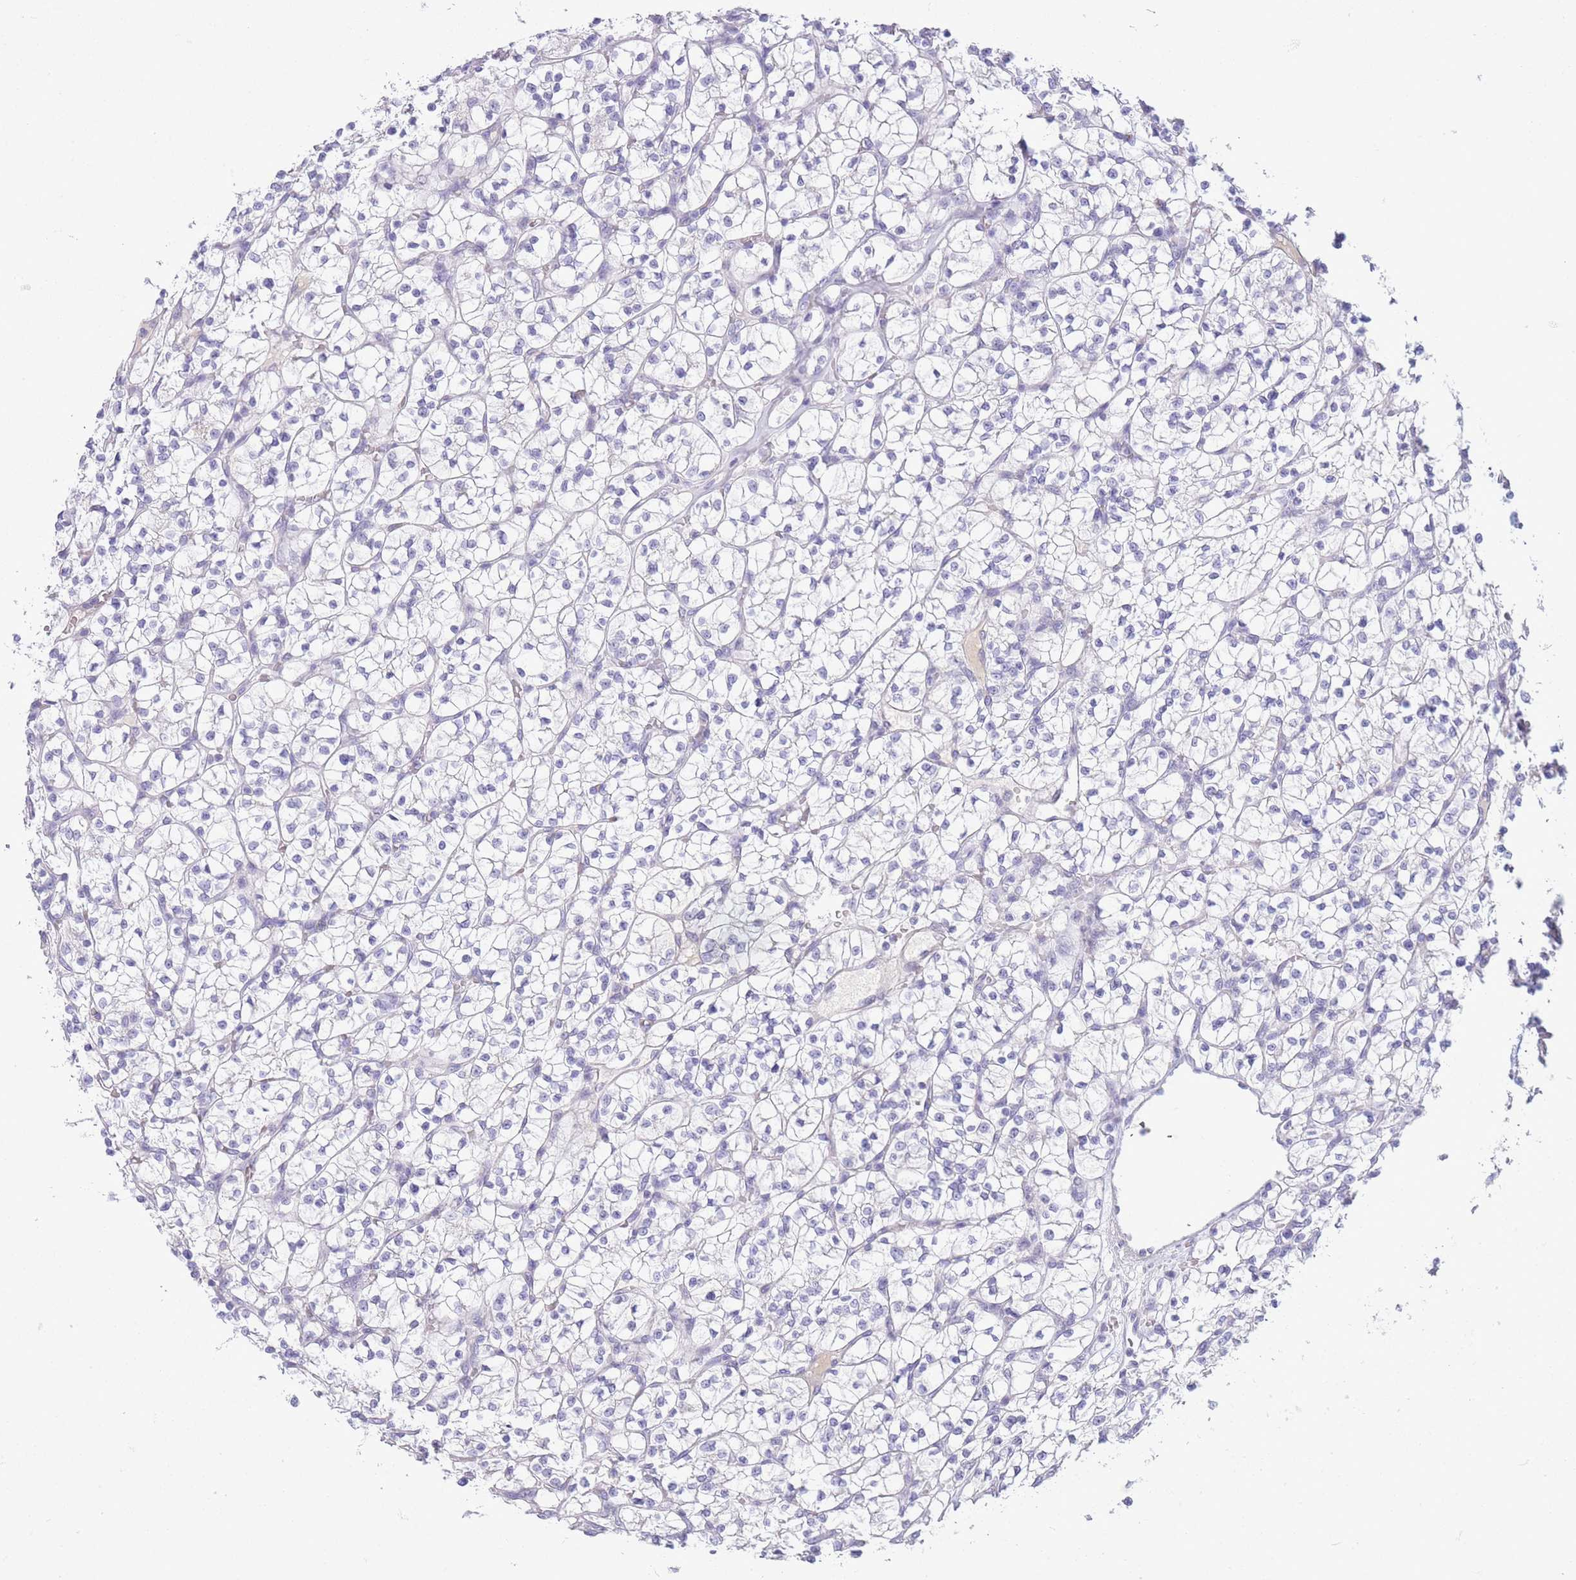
{"staining": {"intensity": "negative", "quantity": "none", "location": "none"}, "tissue": "renal cancer", "cell_type": "Tumor cells", "image_type": "cancer", "snomed": [{"axis": "morphology", "description": "Adenocarcinoma, NOS"}, {"axis": "topography", "description": "Kidney"}], "caption": "High magnification brightfield microscopy of renal adenocarcinoma stained with DAB (brown) and counterstained with hematoxylin (blue): tumor cells show no significant positivity.", "gene": "ASAP3", "patient": {"sex": "female", "age": 64}}